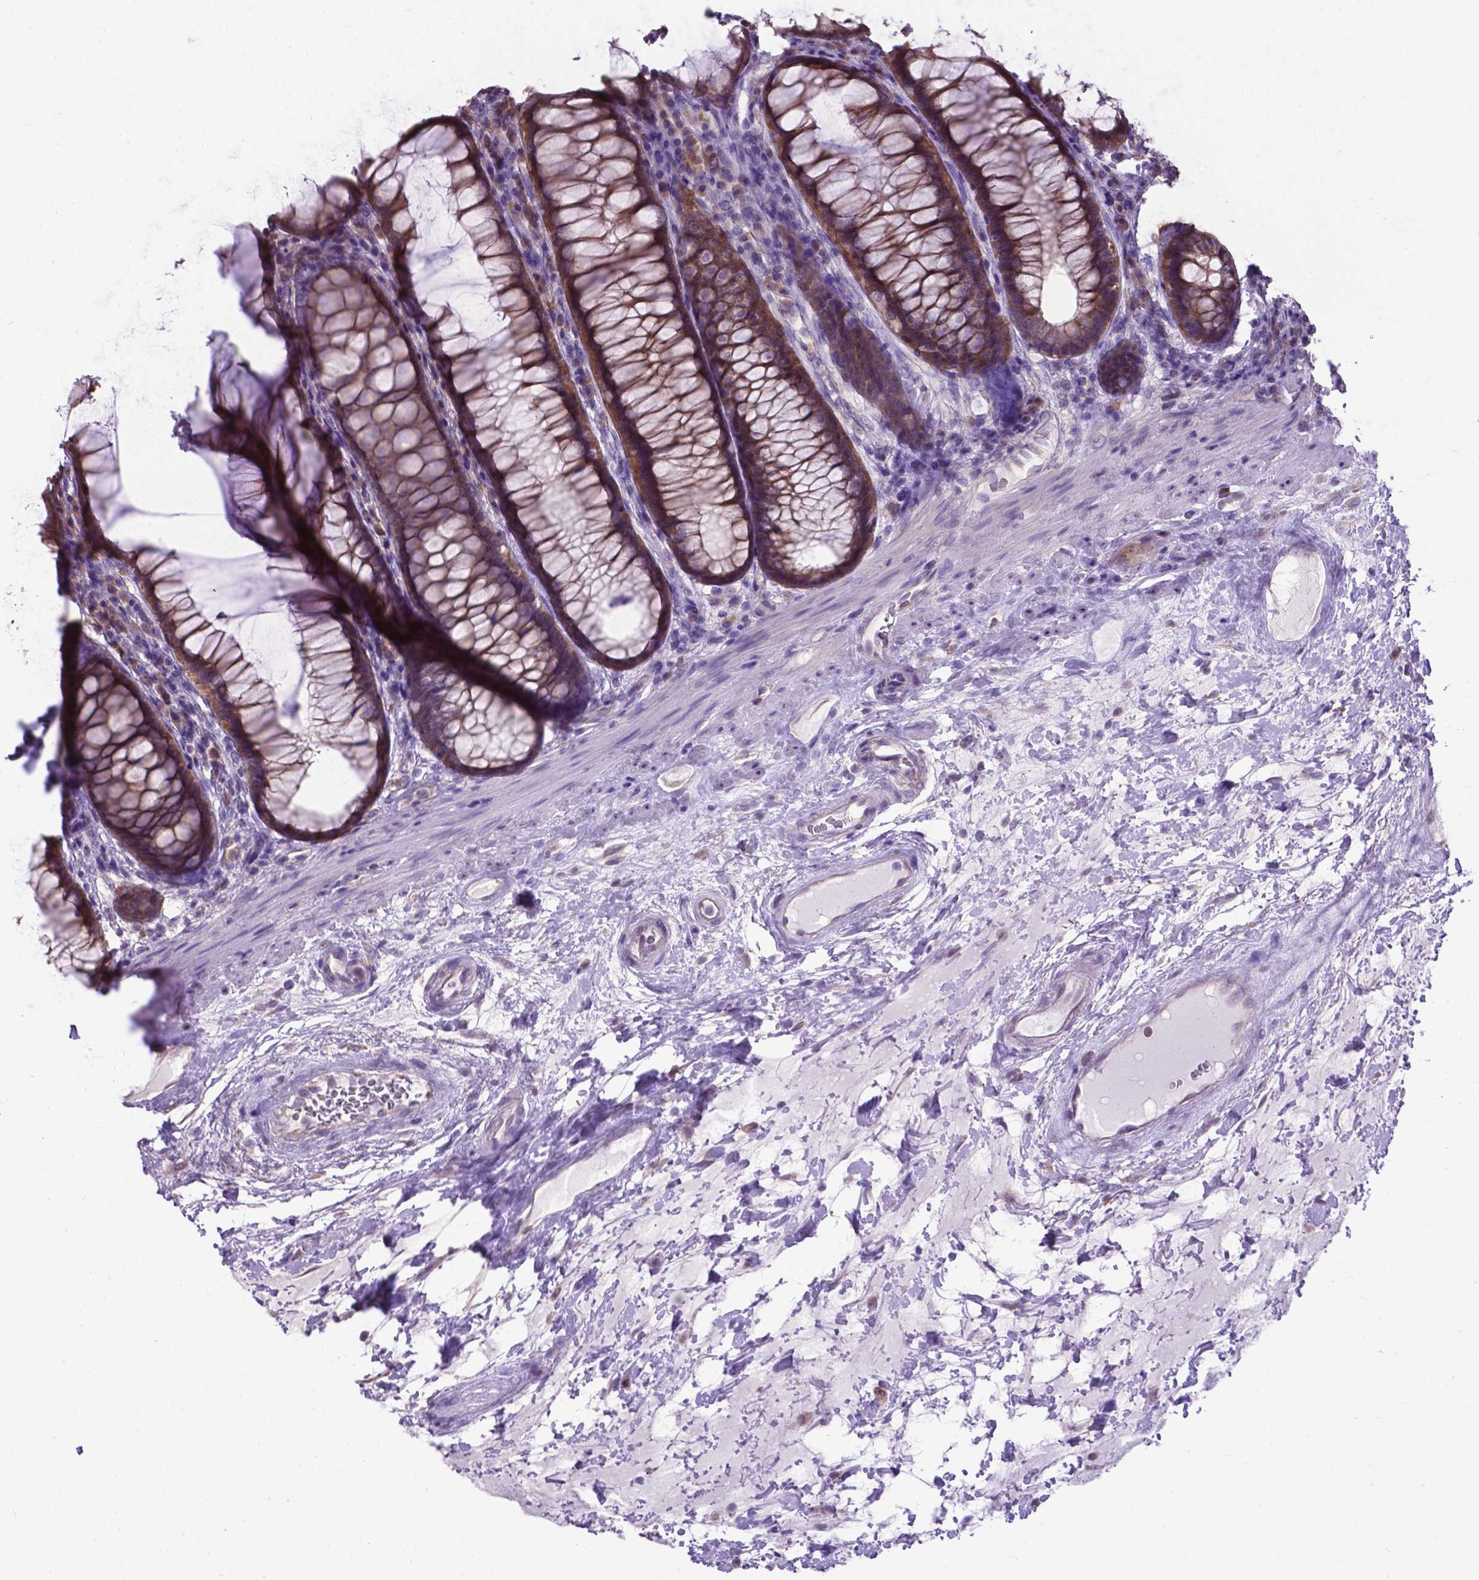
{"staining": {"intensity": "moderate", "quantity": ">75%", "location": "cytoplasmic/membranous"}, "tissue": "rectum", "cell_type": "Glandular cells", "image_type": "normal", "snomed": [{"axis": "morphology", "description": "Normal tissue, NOS"}, {"axis": "topography", "description": "Rectum"}], "caption": "IHC of normal rectum displays medium levels of moderate cytoplasmic/membranous expression in about >75% of glandular cells.", "gene": "RPL6", "patient": {"sex": "male", "age": 72}}